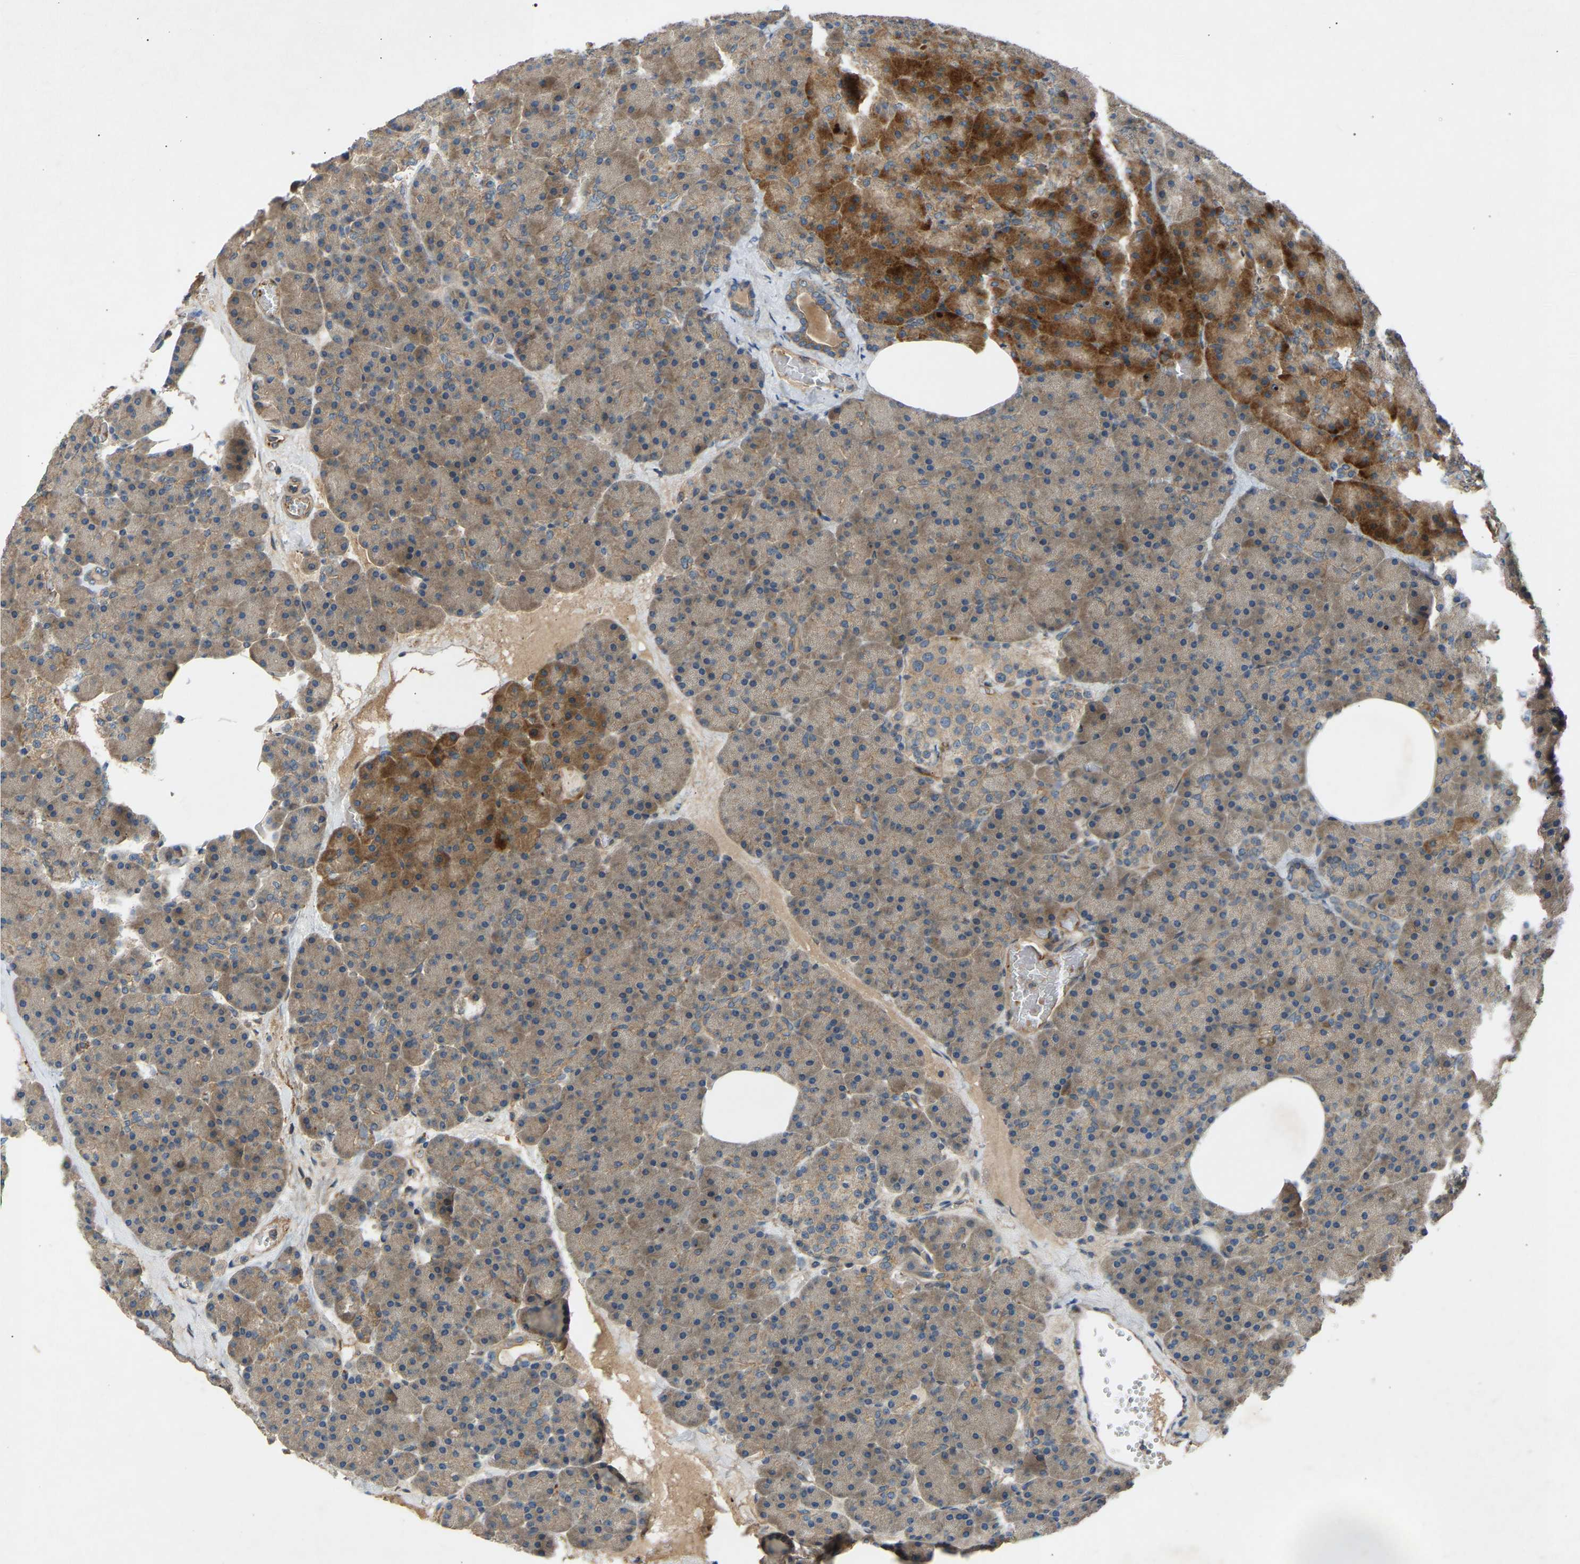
{"staining": {"intensity": "weak", "quantity": ">75%", "location": "cytoplasmic/membranous"}, "tissue": "pancreas", "cell_type": "Exocrine glandular cells", "image_type": "normal", "snomed": [{"axis": "morphology", "description": "Normal tissue, NOS"}, {"axis": "morphology", "description": "Carcinoid, malignant, NOS"}, {"axis": "topography", "description": "Pancreas"}], "caption": "Immunohistochemistry of unremarkable human pancreas displays low levels of weak cytoplasmic/membranous positivity in approximately >75% of exocrine glandular cells.", "gene": "GAS2L1", "patient": {"sex": "female", "age": 35}}